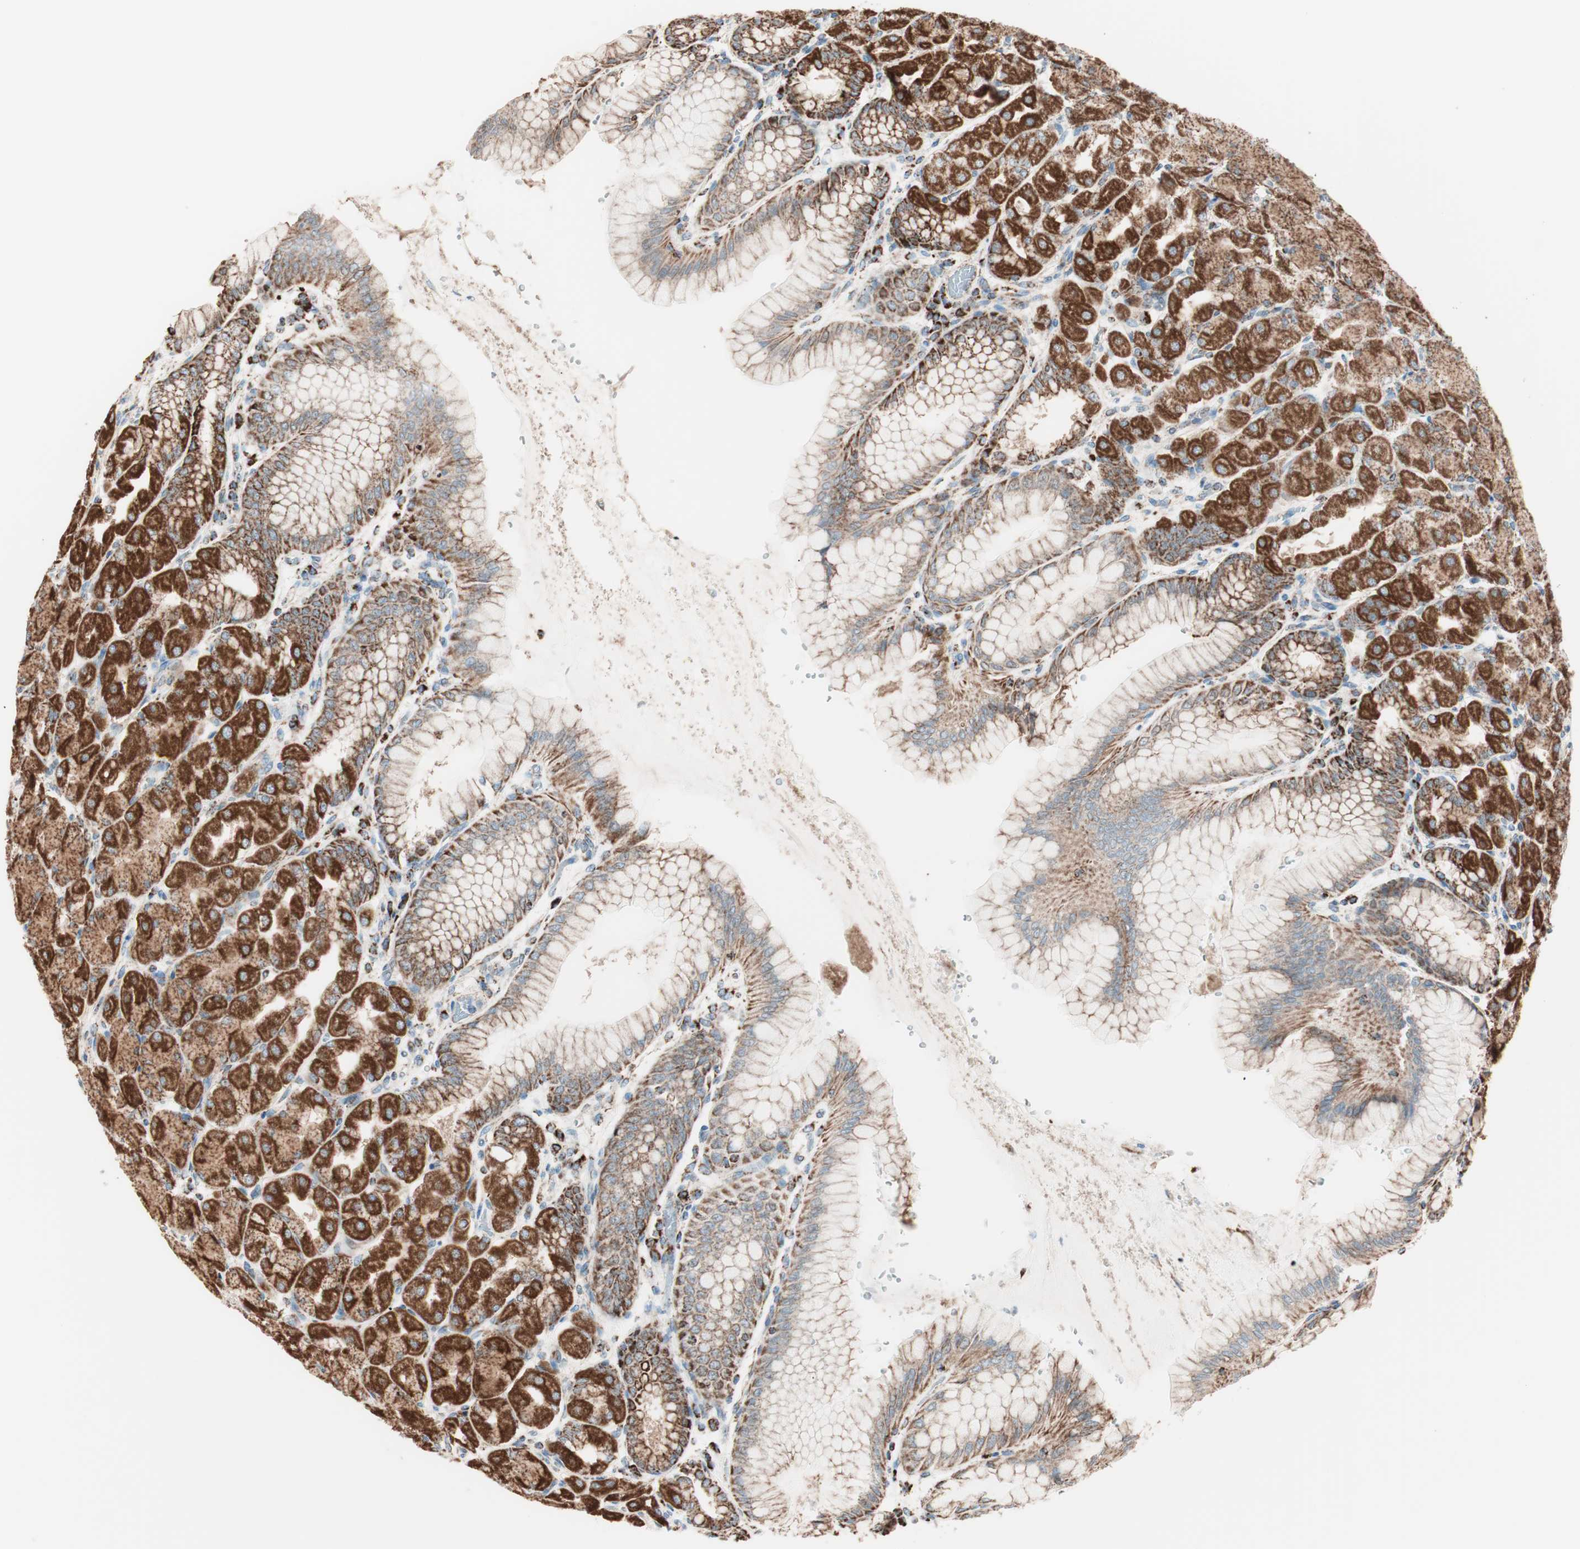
{"staining": {"intensity": "strong", "quantity": ">75%", "location": "cytoplasmic/membranous"}, "tissue": "stomach", "cell_type": "Glandular cells", "image_type": "normal", "snomed": [{"axis": "morphology", "description": "Normal tissue, NOS"}, {"axis": "topography", "description": "Stomach, upper"}], "caption": "A high amount of strong cytoplasmic/membranous expression is identified in about >75% of glandular cells in benign stomach. The staining was performed using DAB (3,3'-diaminobenzidine), with brown indicating positive protein expression. Nuclei are stained blue with hematoxylin.", "gene": "TOMM22", "patient": {"sex": "female", "age": 56}}